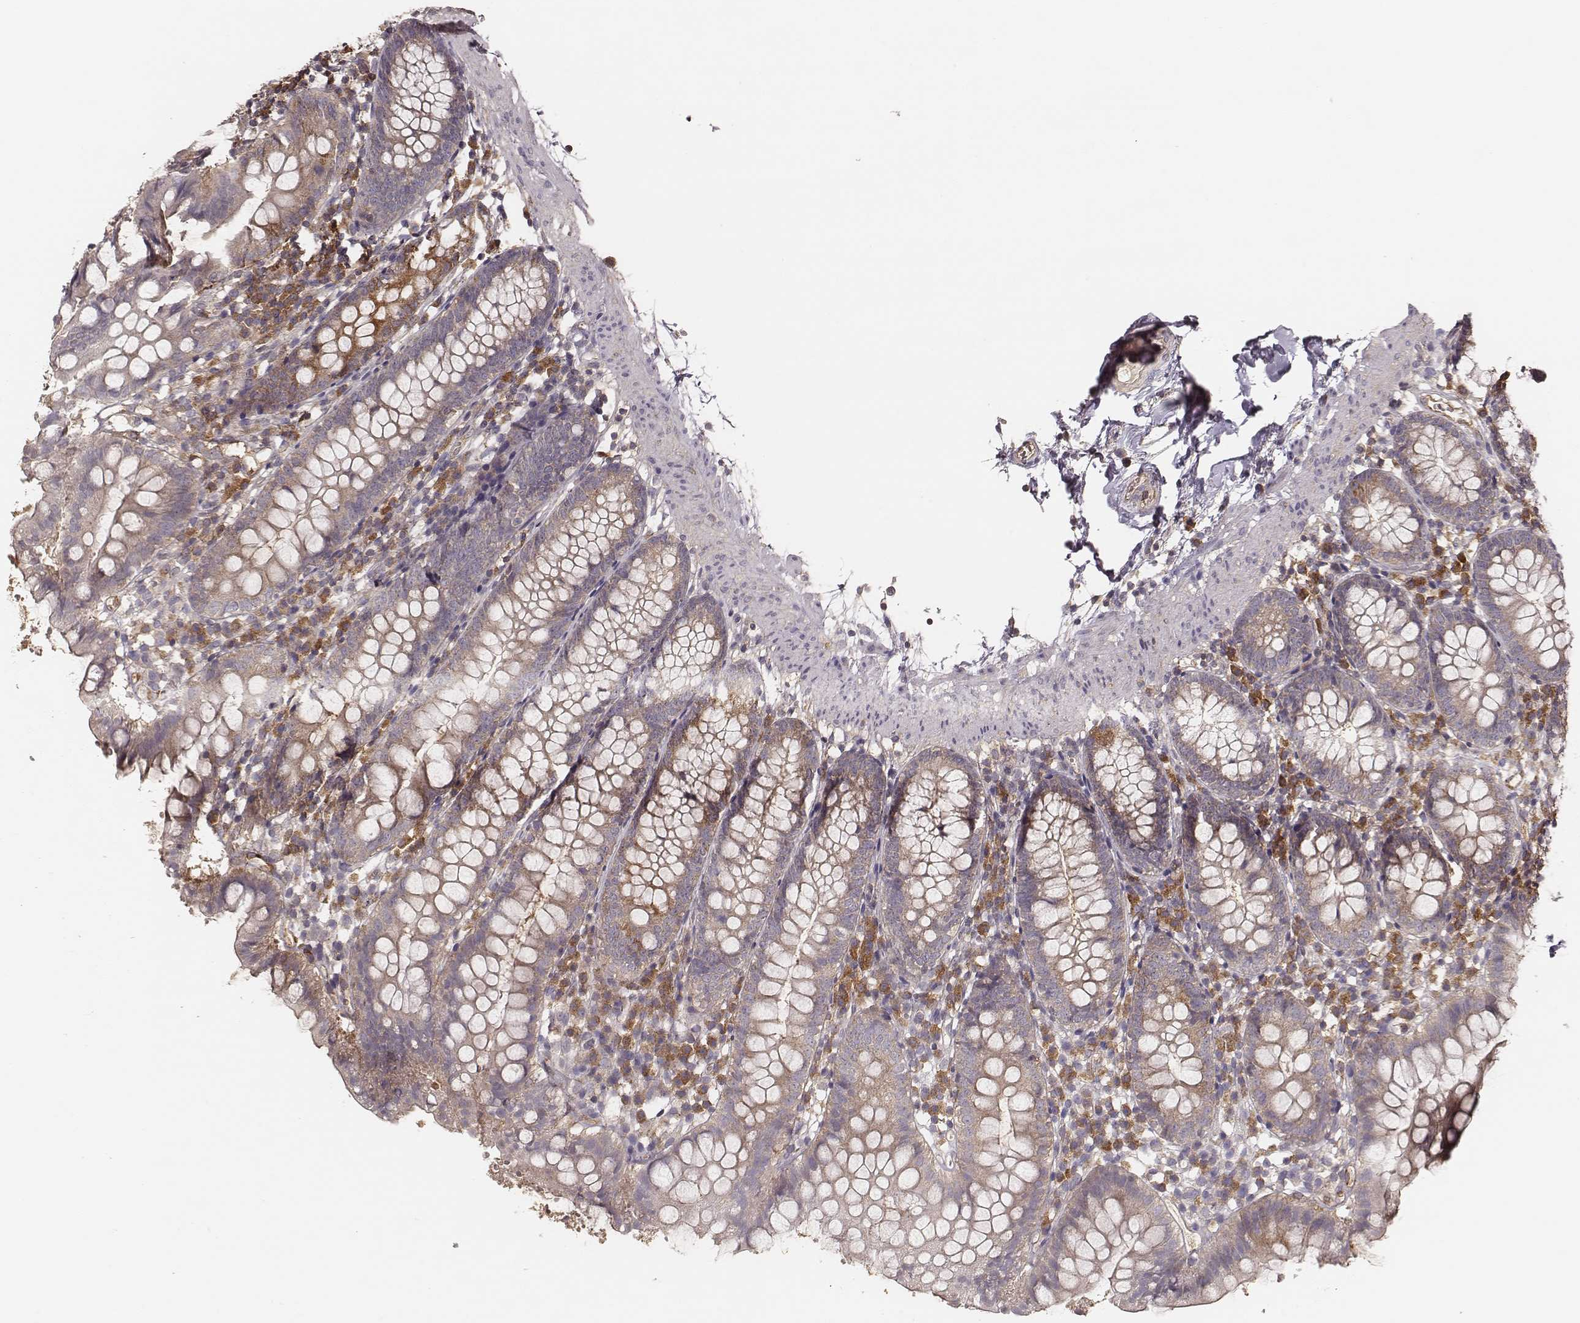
{"staining": {"intensity": "weak", "quantity": "25%-75%", "location": "cytoplasmic/membranous"}, "tissue": "small intestine", "cell_type": "Glandular cells", "image_type": "normal", "snomed": [{"axis": "morphology", "description": "Normal tissue, NOS"}, {"axis": "topography", "description": "Small intestine"}], "caption": "A brown stain labels weak cytoplasmic/membranous positivity of a protein in glandular cells of benign small intestine.", "gene": "CARS1", "patient": {"sex": "female", "age": 90}}